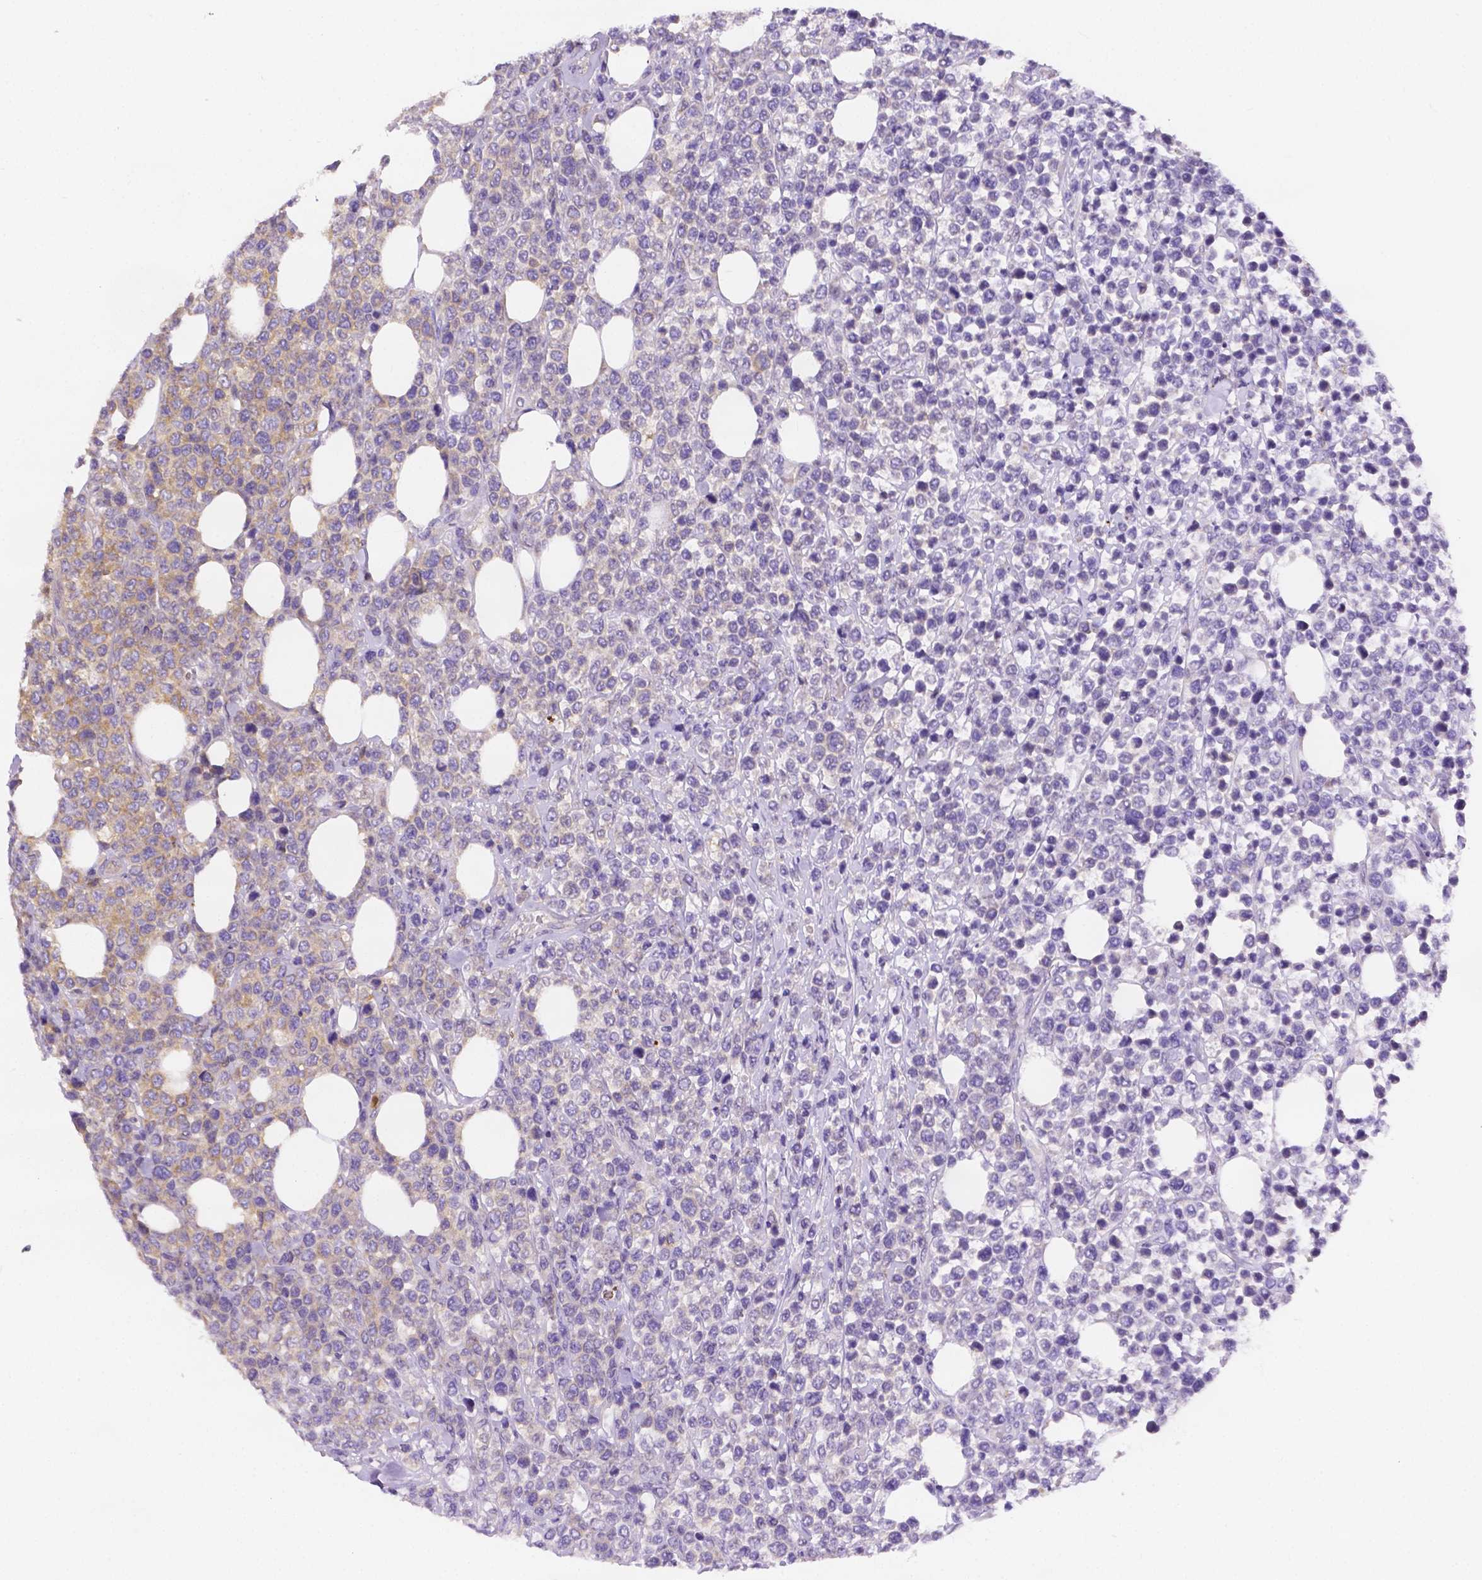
{"staining": {"intensity": "negative", "quantity": "none", "location": "none"}, "tissue": "lymphoma", "cell_type": "Tumor cells", "image_type": "cancer", "snomed": [{"axis": "morphology", "description": "Malignant lymphoma, non-Hodgkin's type, High grade"}, {"axis": "topography", "description": "Soft tissue"}], "caption": "Malignant lymphoma, non-Hodgkin's type (high-grade) stained for a protein using IHC shows no expression tumor cells.", "gene": "ZNRD2", "patient": {"sex": "female", "age": 56}}